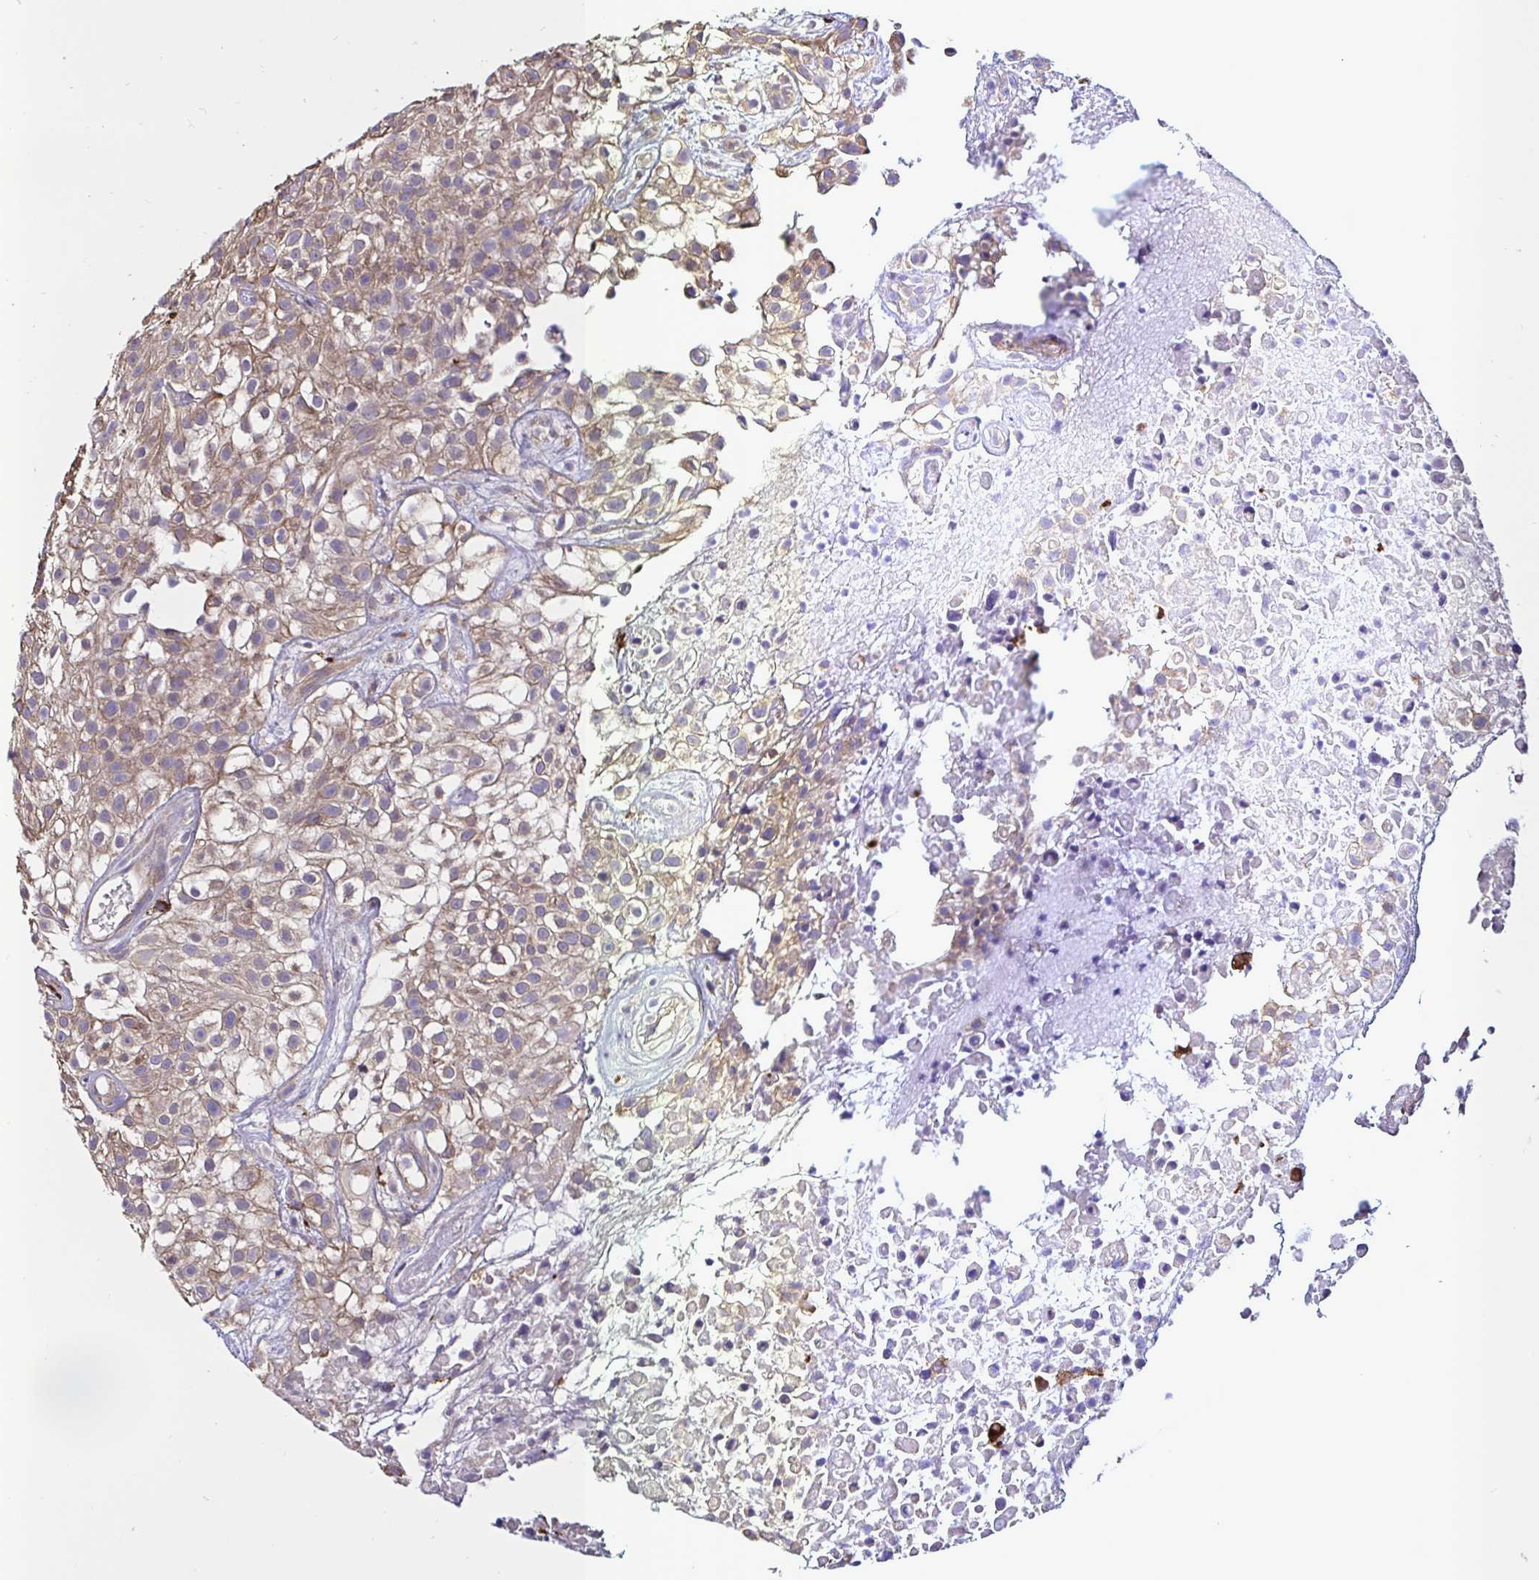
{"staining": {"intensity": "moderate", "quantity": ">75%", "location": "cytoplasmic/membranous"}, "tissue": "urothelial cancer", "cell_type": "Tumor cells", "image_type": "cancer", "snomed": [{"axis": "morphology", "description": "Urothelial carcinoma, High grade"}, {"axis": "topography", "description": "Urinary bladder"}], "caption": "About >75% of tumor cells in urothelial cancer show moderate cytoplasmic/membranous protein expression as visualized by brown immunohistochemical staining.", "gene": "MSR1", "patient": {"sex": "male", "age": 56}}